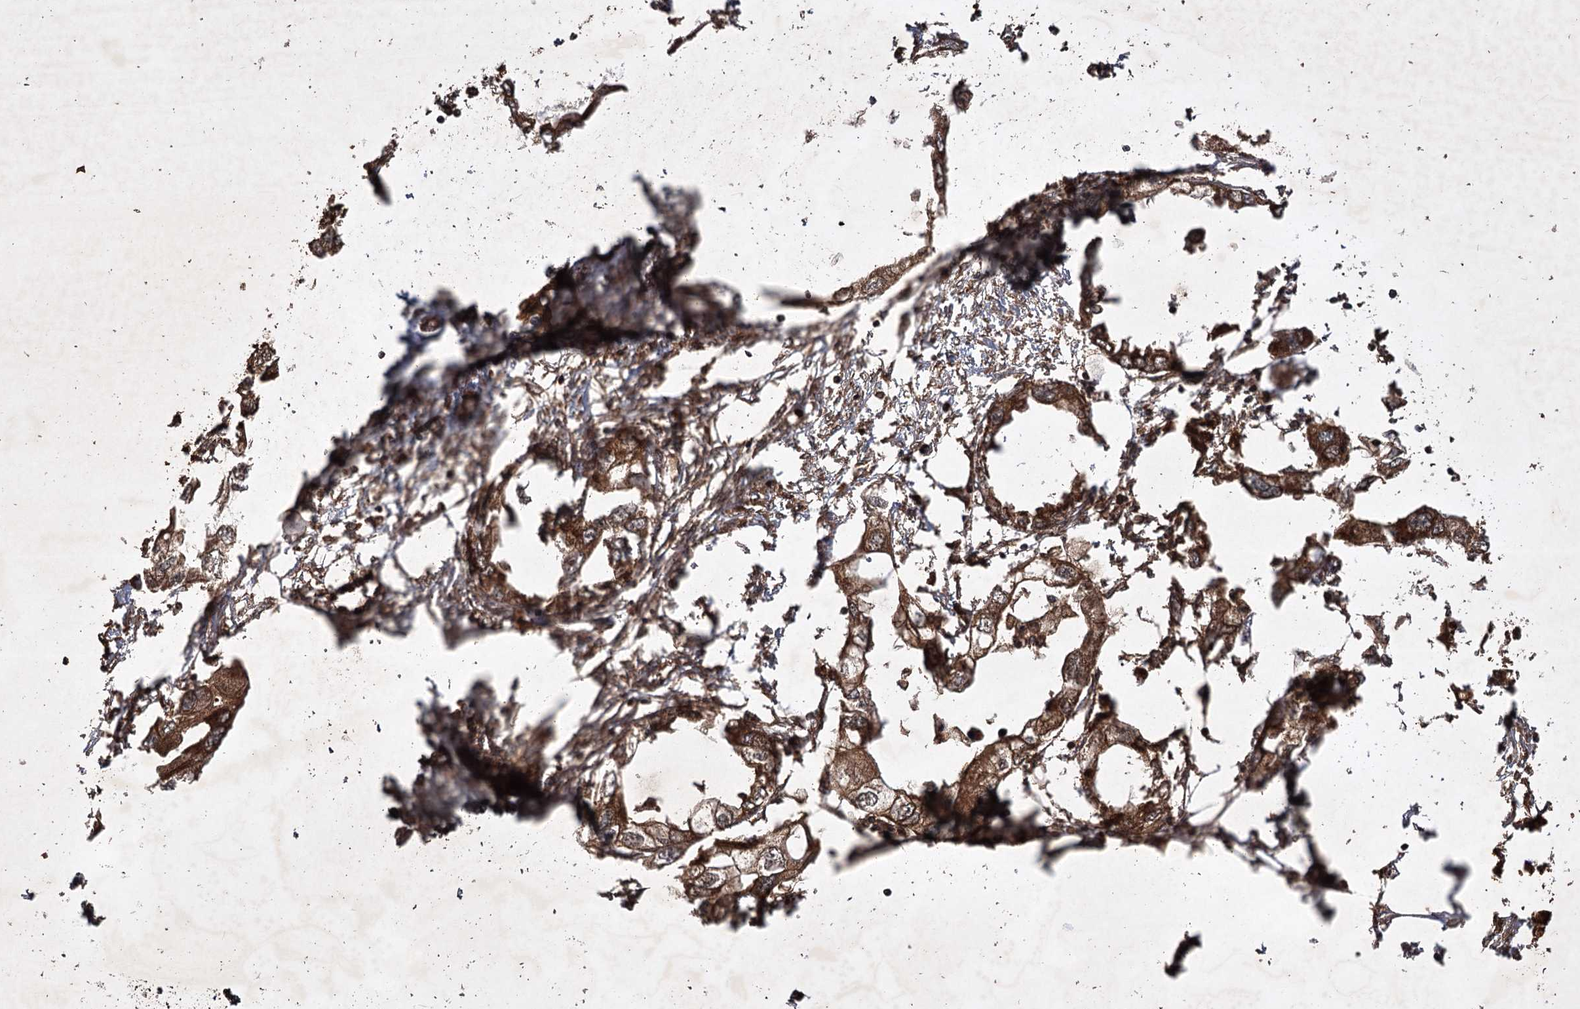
{"staining": {"intensity": "moderate", "quantity": ">75%", "location": "cytoplasmic/membranous"}, "tissue": "endometrial cancer", "cell_type": "Tumor cells", "image_type": "cancer", "snomed": [{"axis": "morphology", "description": "Adenocarcinoma, NOS"}, {"axis": "morphology", "description": "Adenocarcinoma, metastatic, NOS"}, {"axis": "topography", "description": "Adipose tissue"}, {"axis": "topography", "description": "Endometrium"}], "caption": "This photomicrograph exhibits endometrial cancer stained with immunohistochemistry to label a protein in brown. The cytoplasmic/membranous of tumor cells show moderate positivity for the protein. Nuclei are counter-stained blue.", "gene": "DNAJC13", "patient": {"sex": "female", "age": 67}}